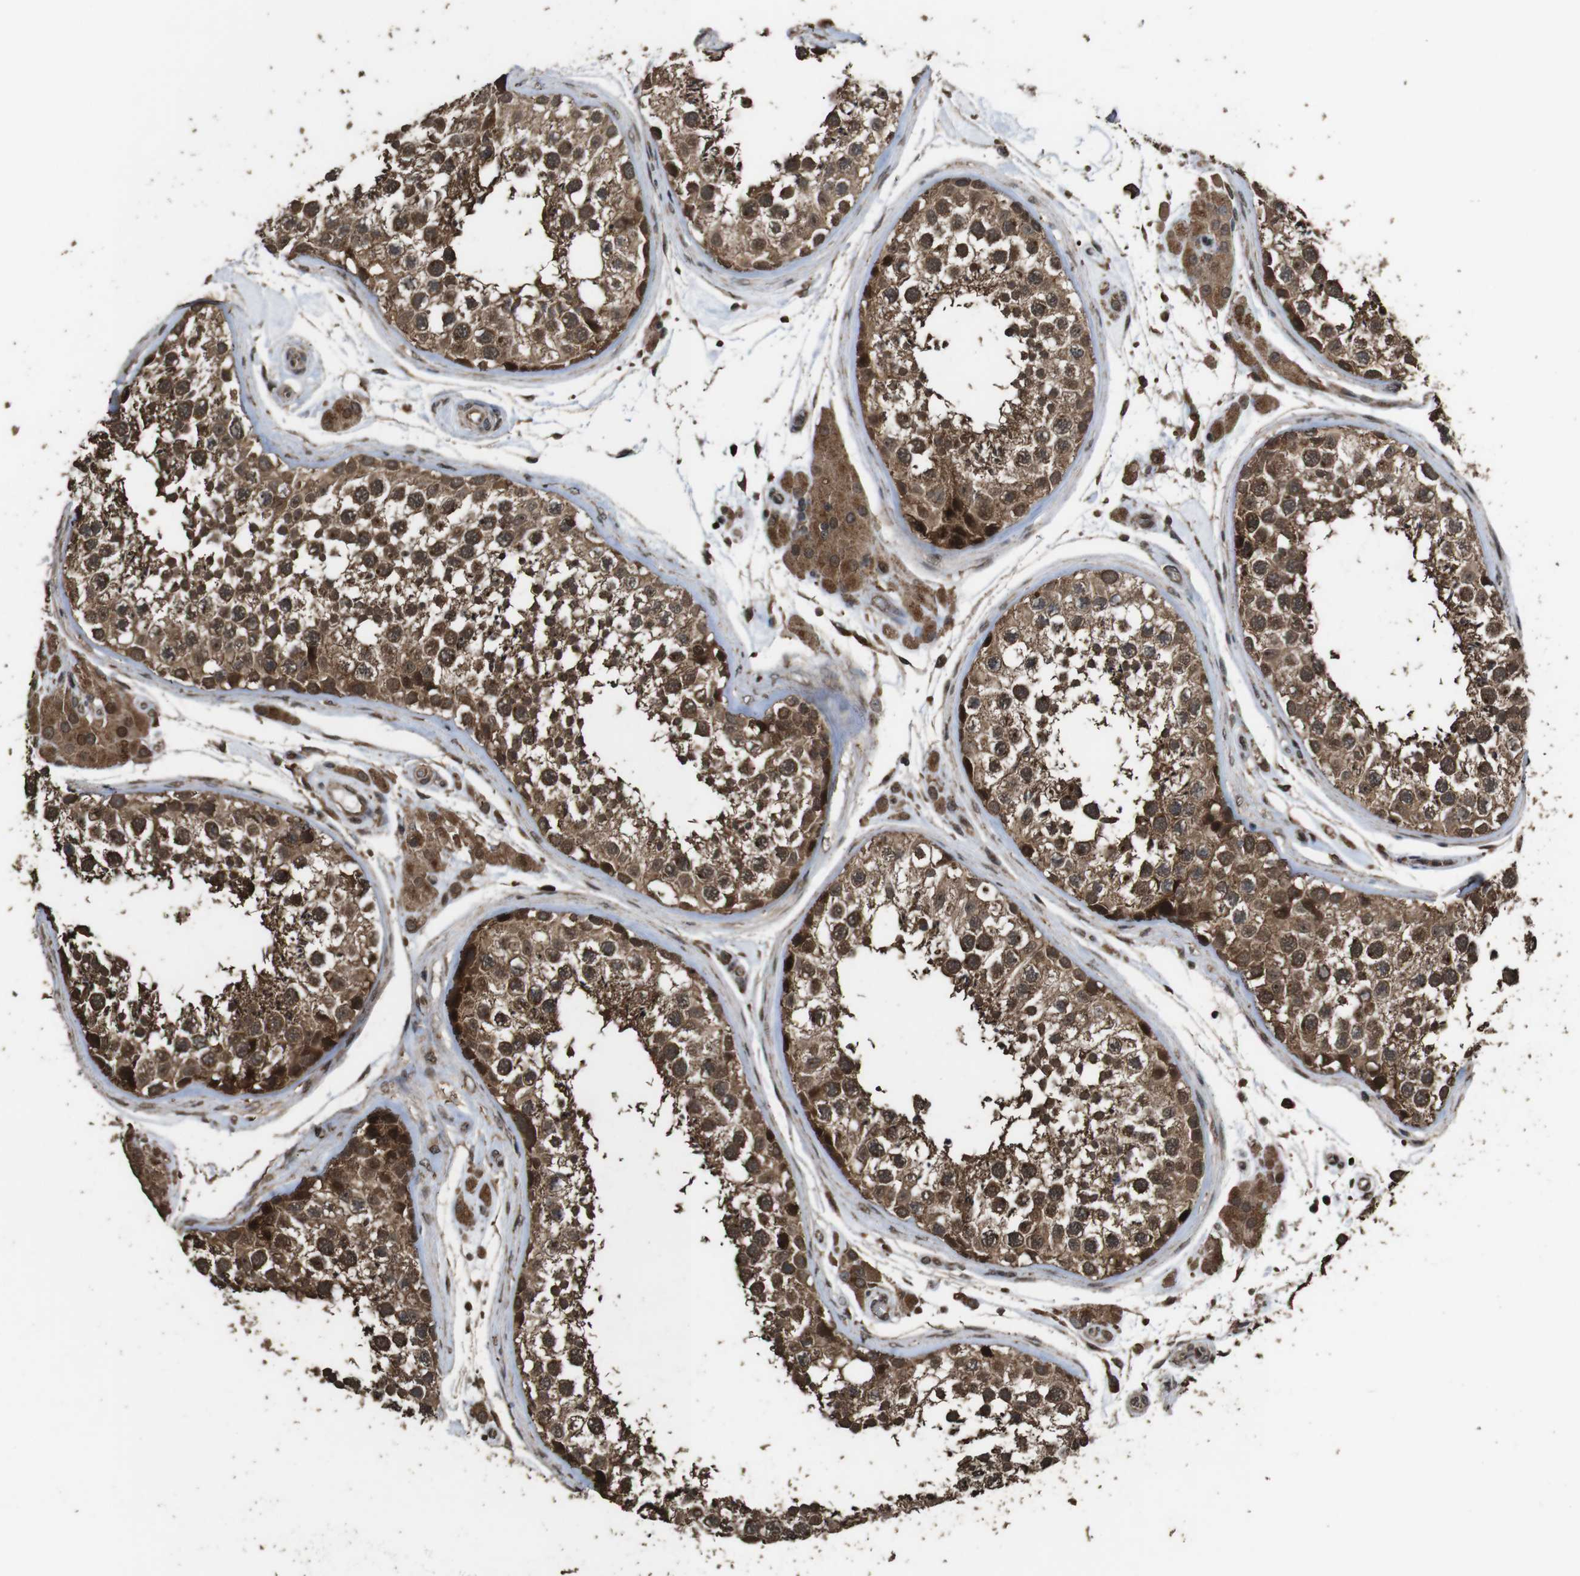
{"staining": {"intensity": "strong", "quantity": ">75%", "location": "cytoplasmic/membranous,nuclear"}, "tissue": "testis", "cell_type": "Cells in seminiferous ducts", "image_type": "normal", "snomed": [{"axis": "morphology", "description": "Normal tissue, NOS"}, {"axis": "topography", "description": "Testis"}], "caption": "Human testis stained with a brown dye shows strong cytoplasmic/membranous,nuclear positive positivity in approximately >75% of cells in seminiferous ducts.", "gene": "RRAS2", "patient": {"sex": "male", "age": 46}}